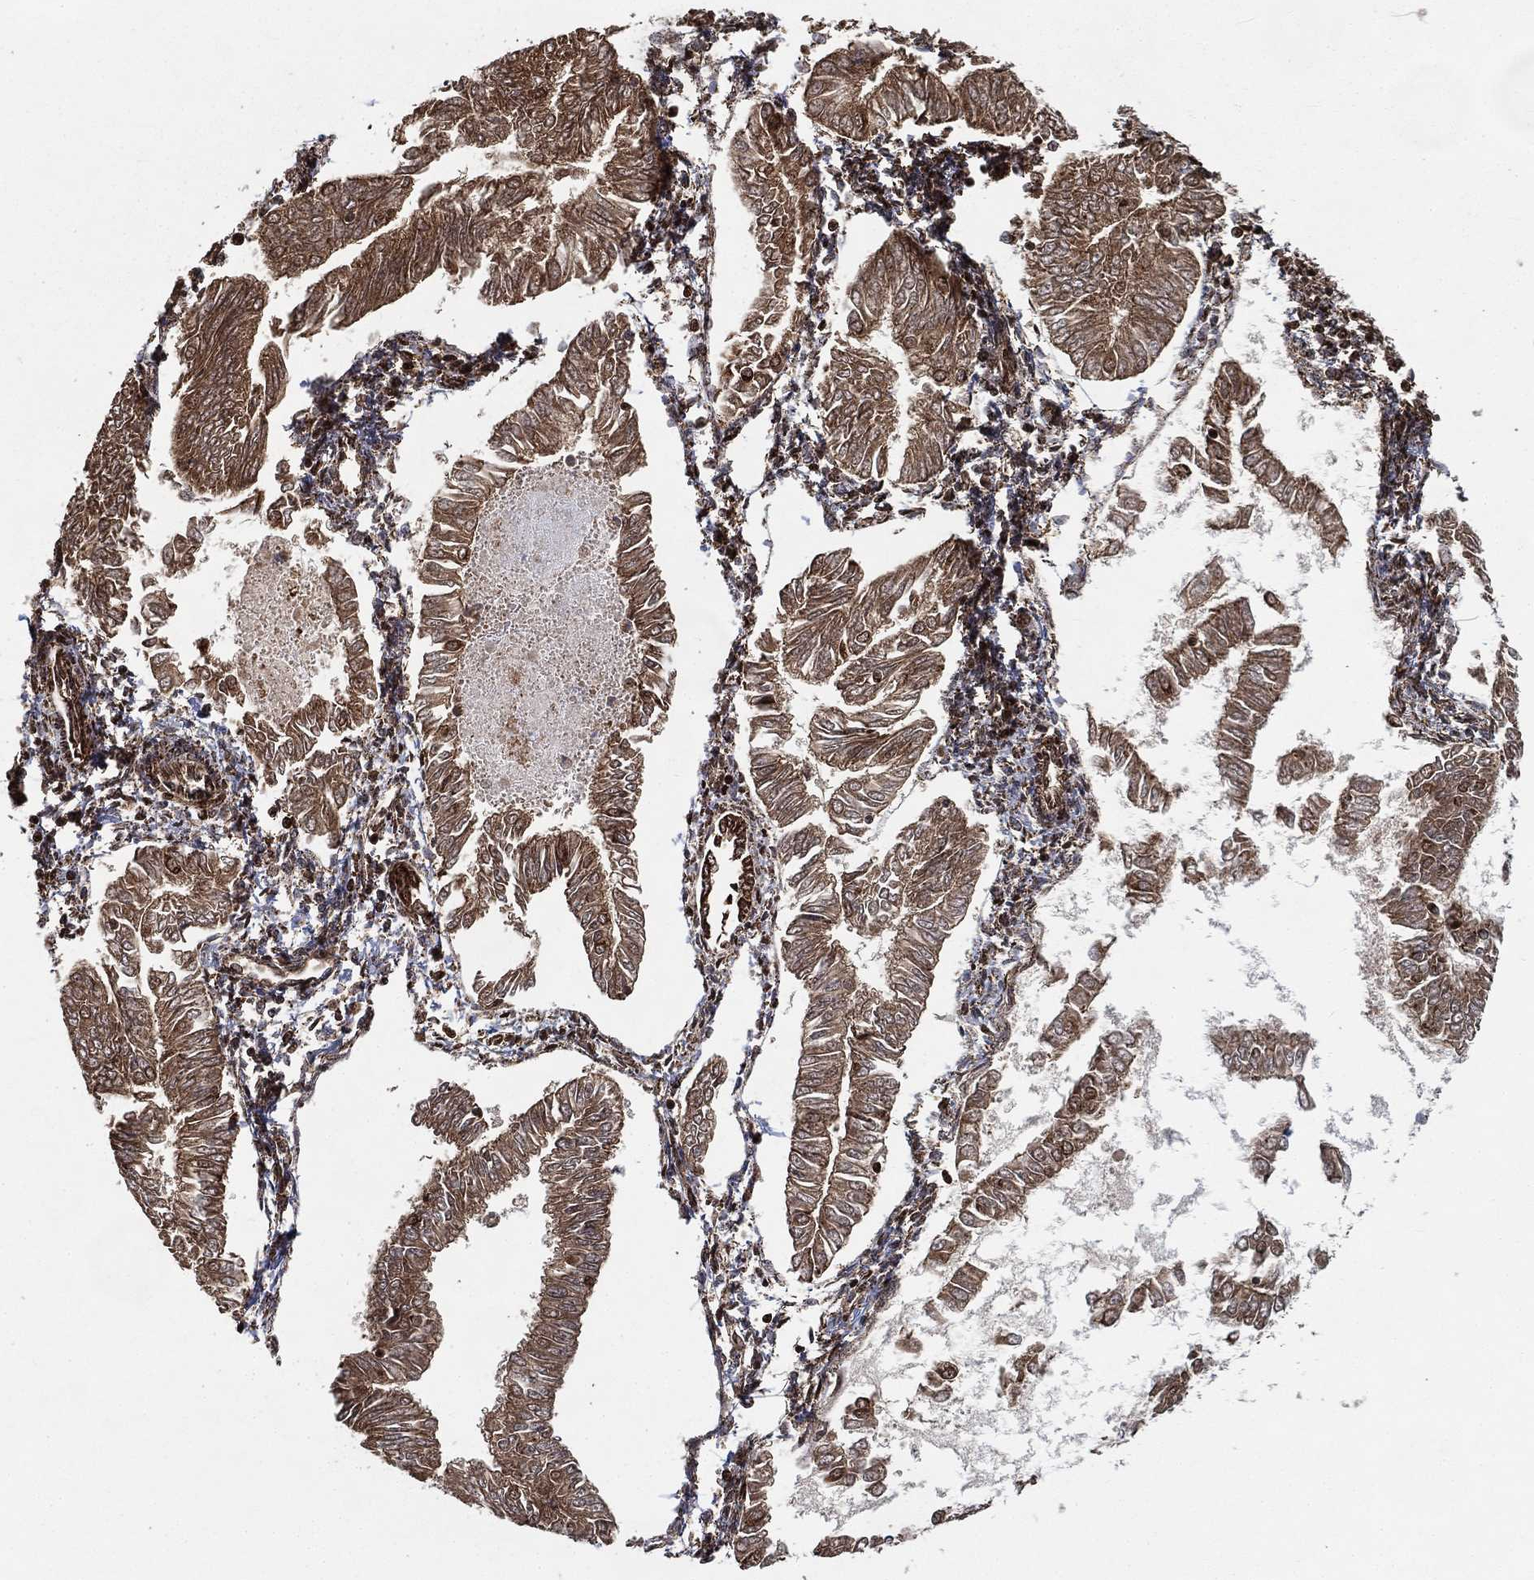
{"staining": {"intensity": "strong", "quantity": ">75%", "location": "cytoplasmic/membranous"}, "tissue": "endometrial cancer", "cell_type": "Tumor cells", "image_type": "cancer", "snomed": [{"axis": "morphology", "description": "Adenocarcinoma, NOS"}, {"axis": "topography", "description": "Endometrium"}], "caption": "IHC histopathology image of endometrial cancer (adenocarcinoma) stained for a protein (brown), which exhibits high levels of strong cytoplasmic/membranous expression in approximately >75% of tumor cells.", "gene": "SLC38A7", "patient": {"sex": "female", "age": 53}}